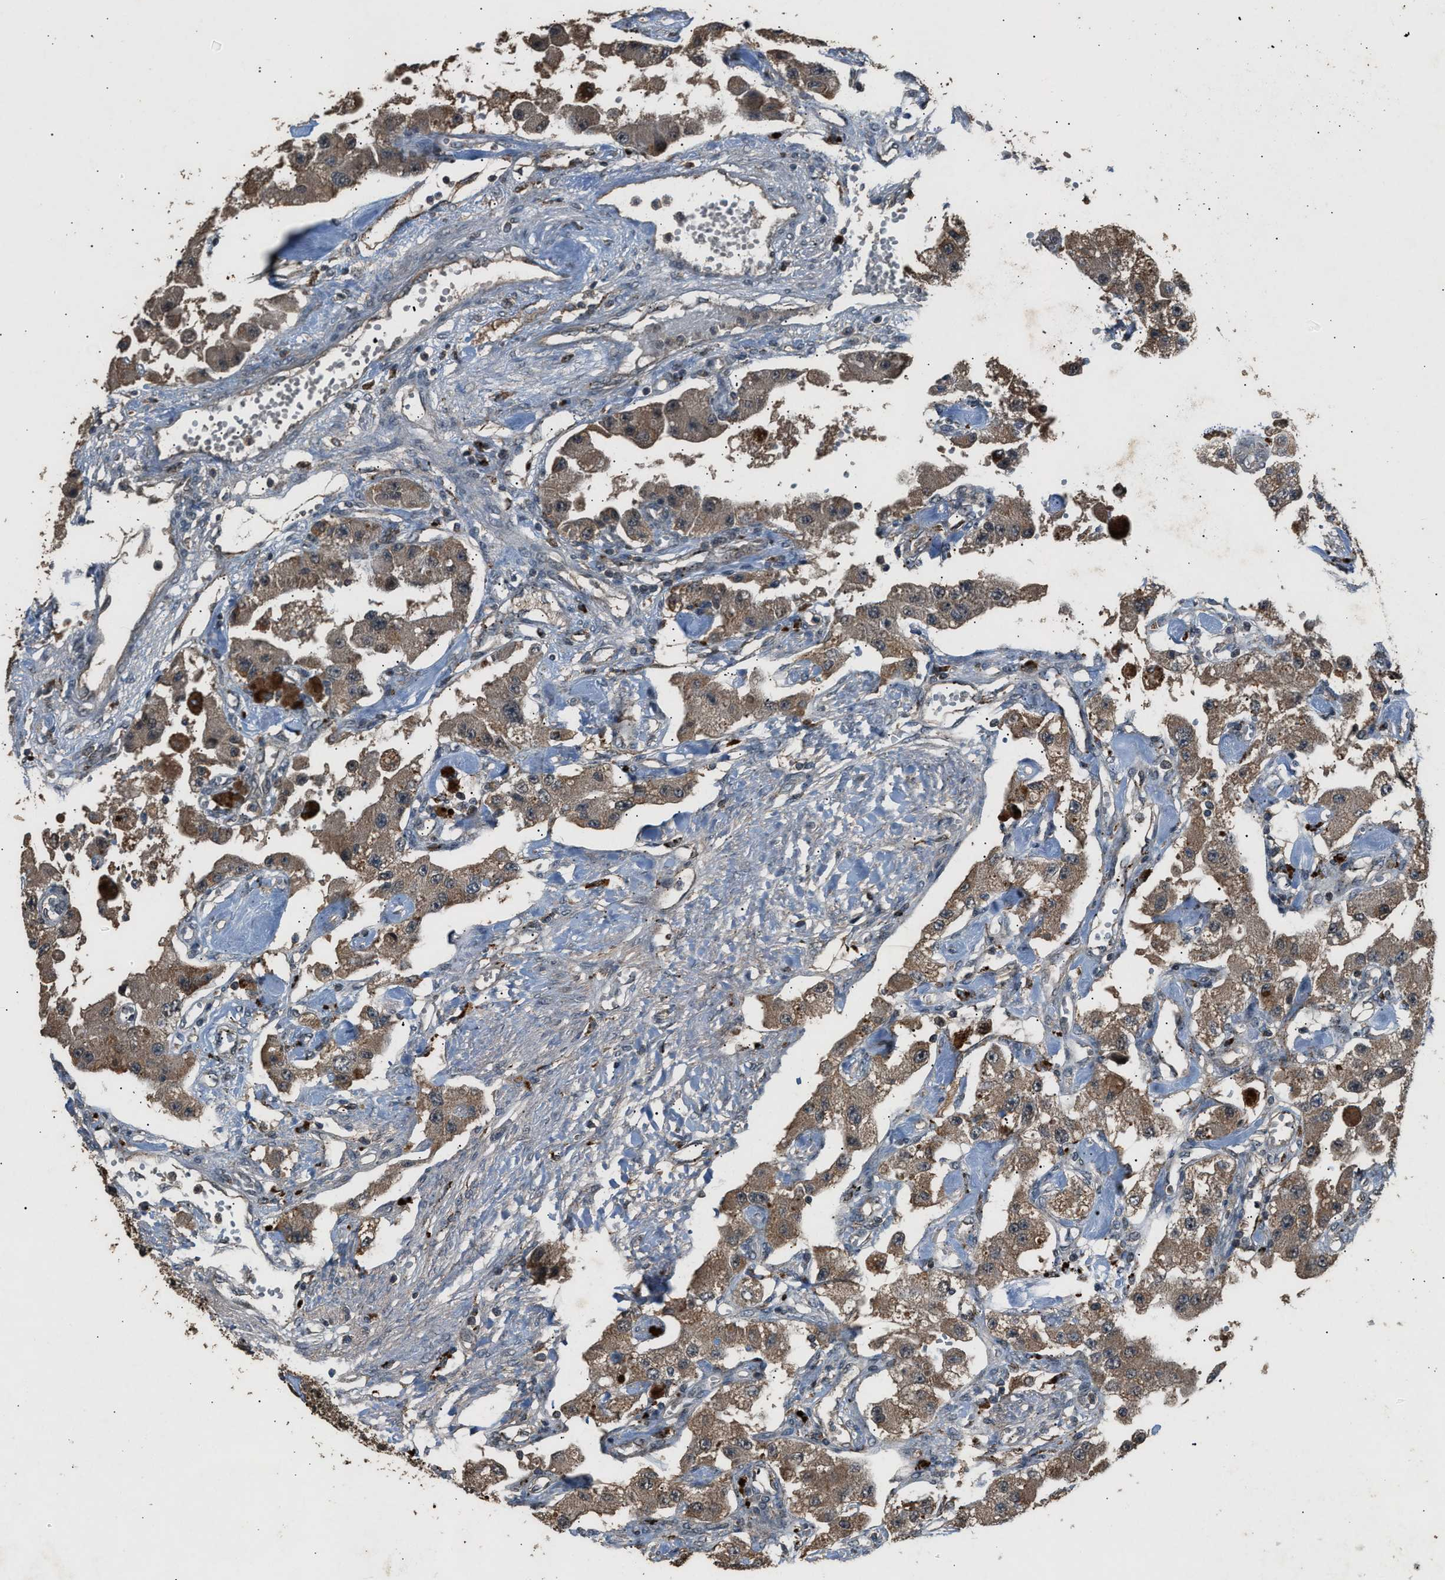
{"staining": {"intensity": "moderate", "quantity": ">75%", "location": "cytoplasmic/membranous"}, "tissue": "carcinoid", "cell_type": "Tumor cells", "image_type": "cancer", "snomed": [{"axis": "morphology", "description": "Carcinoid, malignant, NOS"}, {"axis": "topography", "description": "Pancreas"}], "caption": "Immunohistochemical staining of carcinoid demonstrates moderate cytoplasmic/membranous protein positivity in about >75% of tumor cells.", "gene": "PSMD1", "patient": {"sex": "male", "age": 41}}